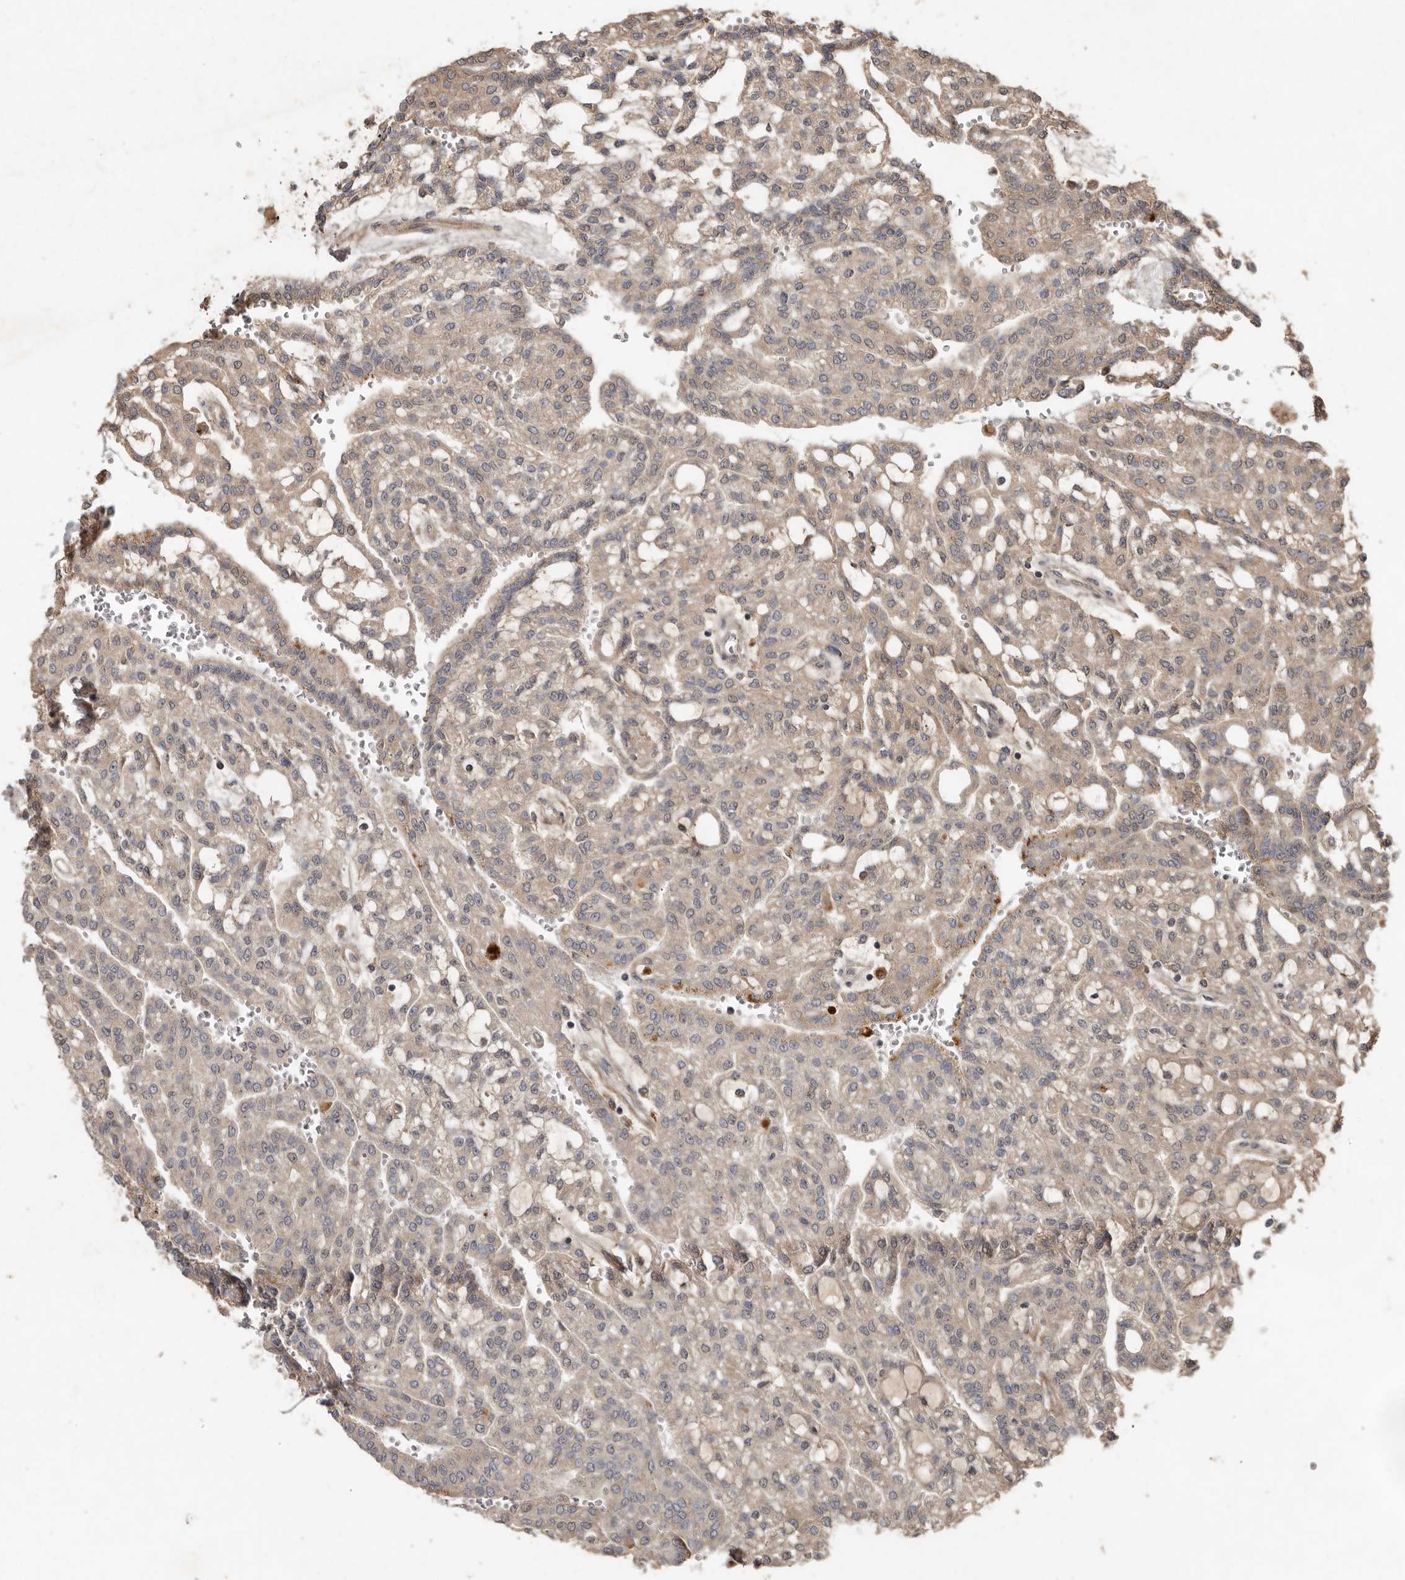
{"staining": {"intensity": "weak", "quantity": "25%-75%", "location": "cytoplasmic/membranous"}, "tissue": "renal cancer", "cell_type": "Tumor cells", "image_type": "cancer", "snomed": [{"axis": "morphology", "description": "Adenocarcinoma, NOS"}, {"axis": "topography", "description": "Kidney"}], "caption": "Immunohistochemistry (IHC) (DAB) staining of human adenocarcinoma (renal) reveals weak cytoplasmic/membranous protein expression in about 25%-75% of tumor cells.", "gene": "KIF26B", "patient": {"sex": "male", "age": 63}}